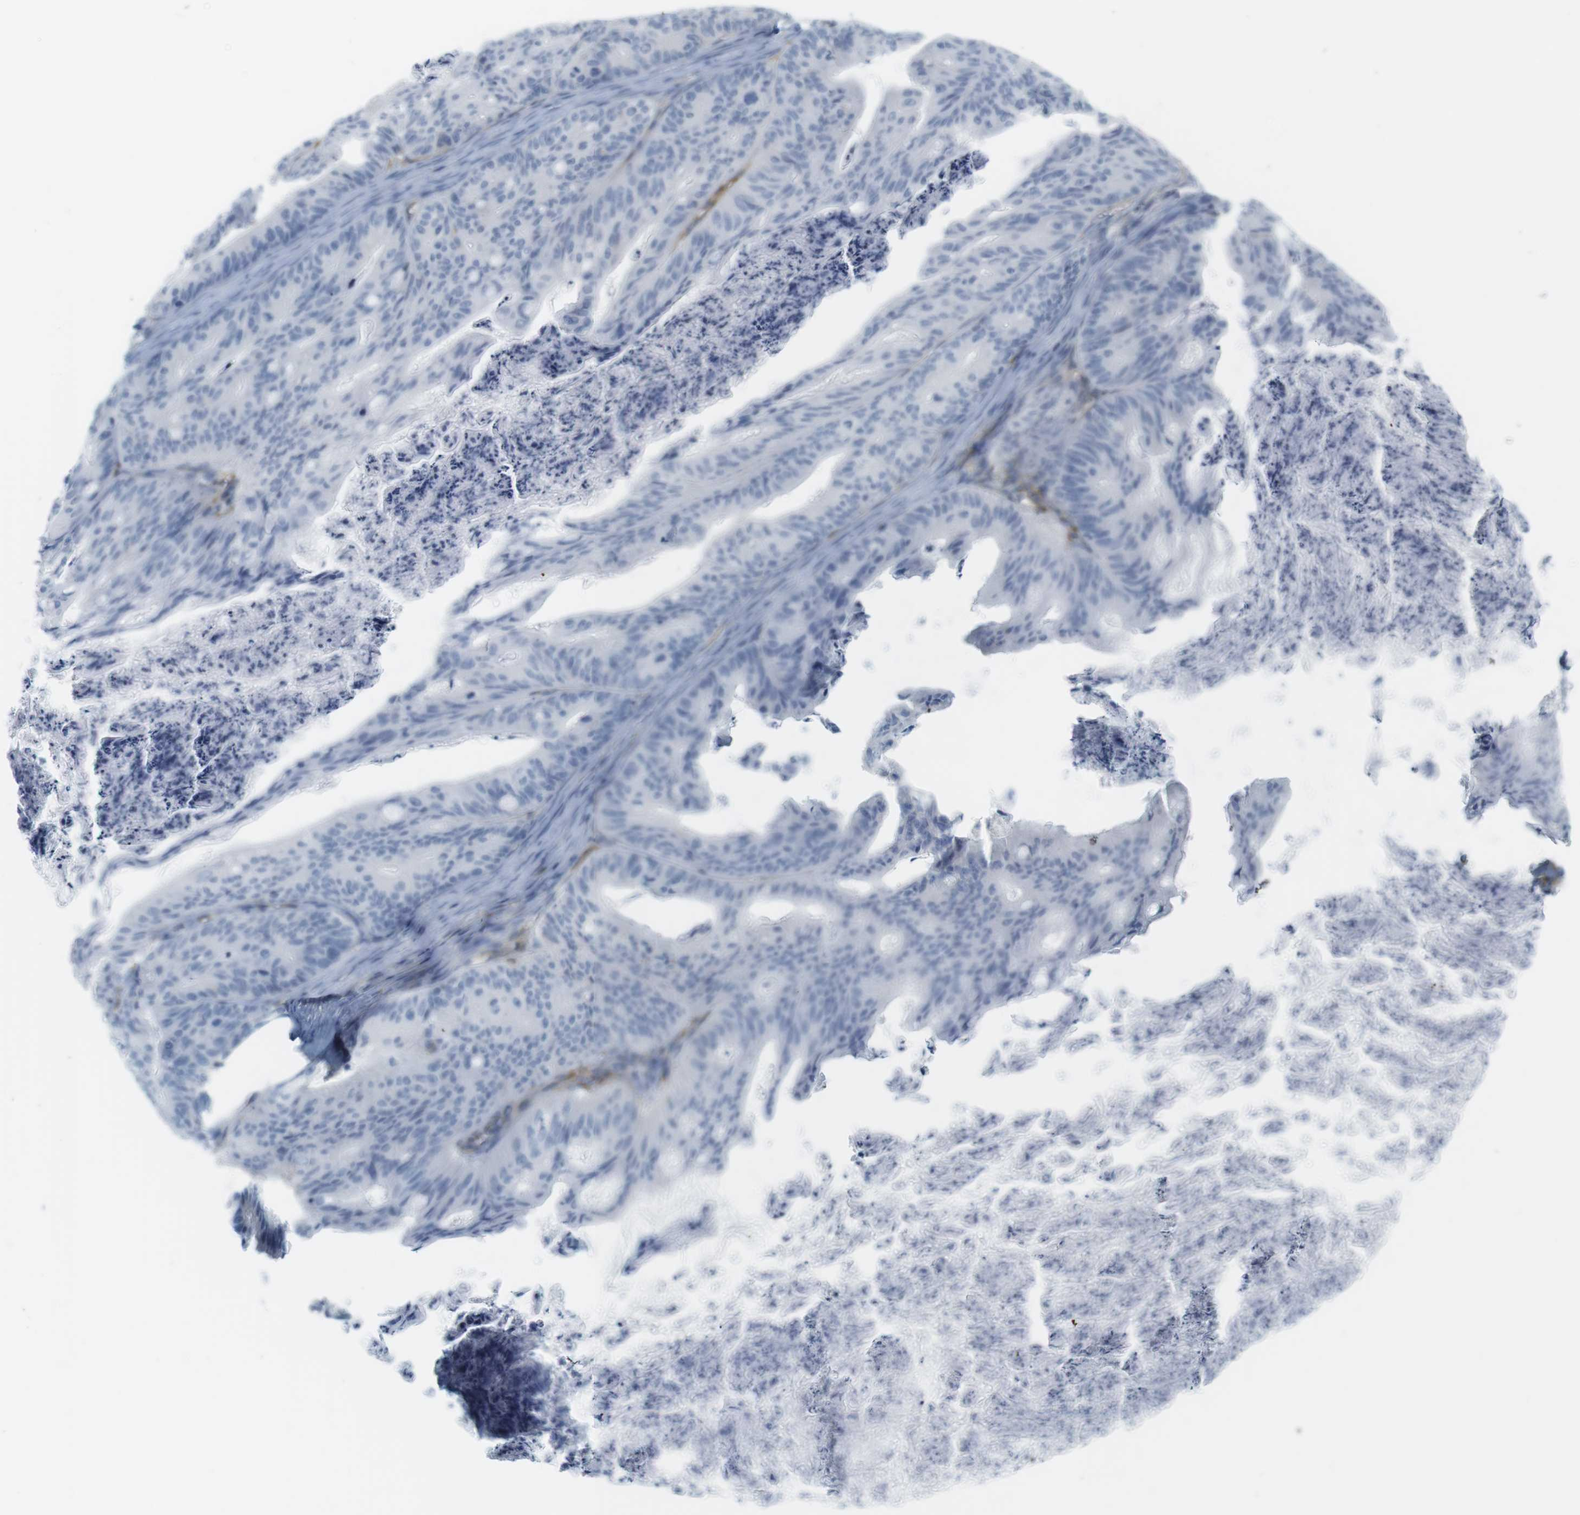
{"staining": {"intensity": "negative", "quantity": "none", "location": "none"}, "tissue": "ovarian cancer", "cell_type": "Tumor cells", "image_type": "cancer", "snomed": [{"axis": "morphology", "description": "Cystadenocarcinoma, mucinous, NOS"}, {"axis": "topography", "description": "Ovary"}], "caption": "The immunohistochemistry image has no significant expression in tumor cells of ovarian mucinous cystadenocarcinoma tissue.", "gene": "F2R", "patient": {"sex": "female", "age": 37}}